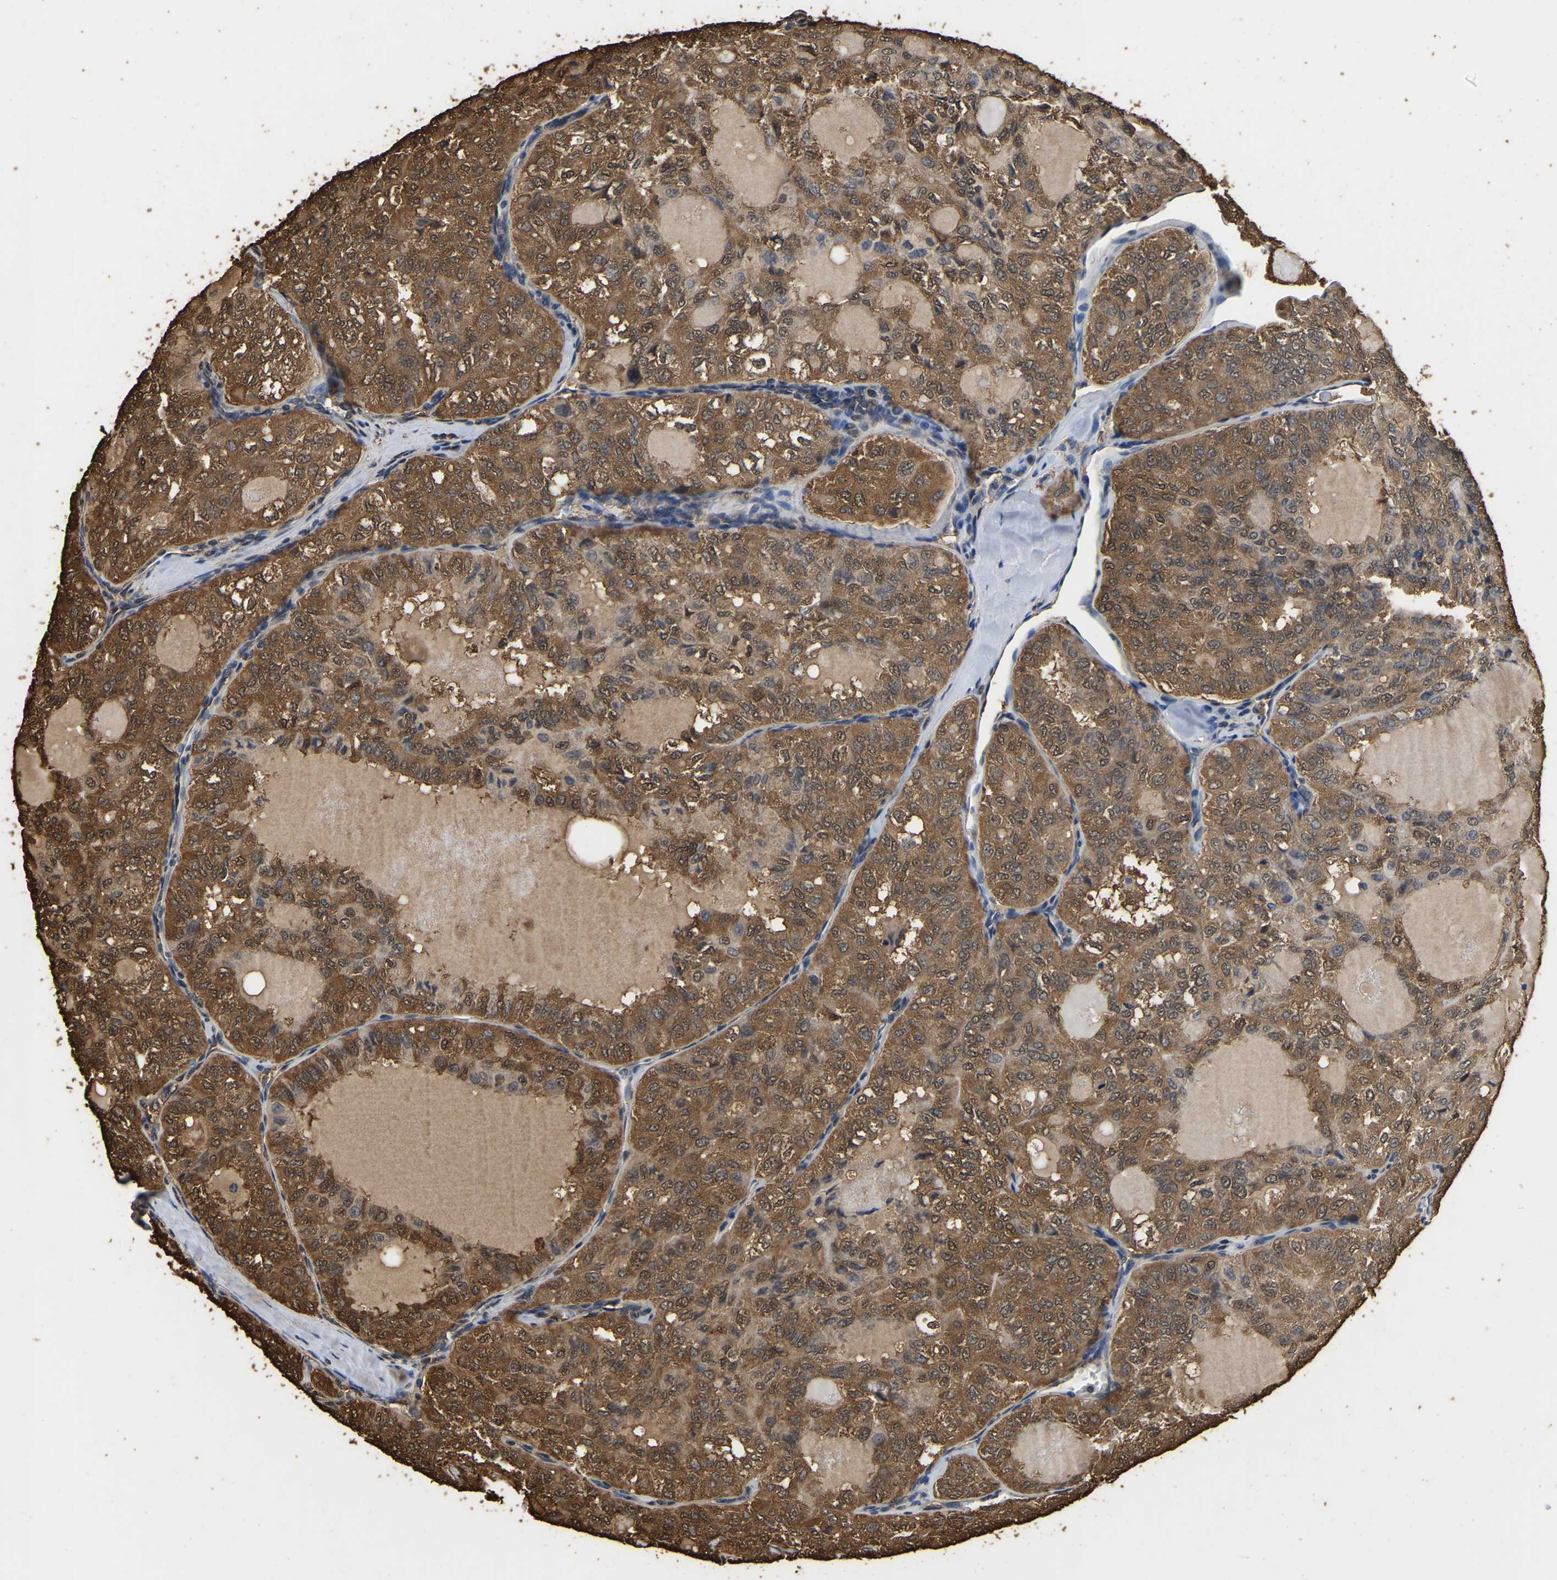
{"staining": {"intensity": "moderate", "quantity": ">75%", "location": "cytoplasmic/membranous"}, "tissue": "thyroid cancer", "cell_type": "Tumor cells", "image_type": "cancer", "snomed": [{"axis": "morphology", "description": "Follicular adenoma carcinoma, NOS"}, {"axis": "topography", "description": "Thyroid gland"}], "caption": "IHC (DAB) staining of thyroid cancer shows moderate cytoplasmic/membranous protein positivity in about >75% of tumor cells.", "gene": "LDHB", "patient": {"sex": "male", "age": 75}}